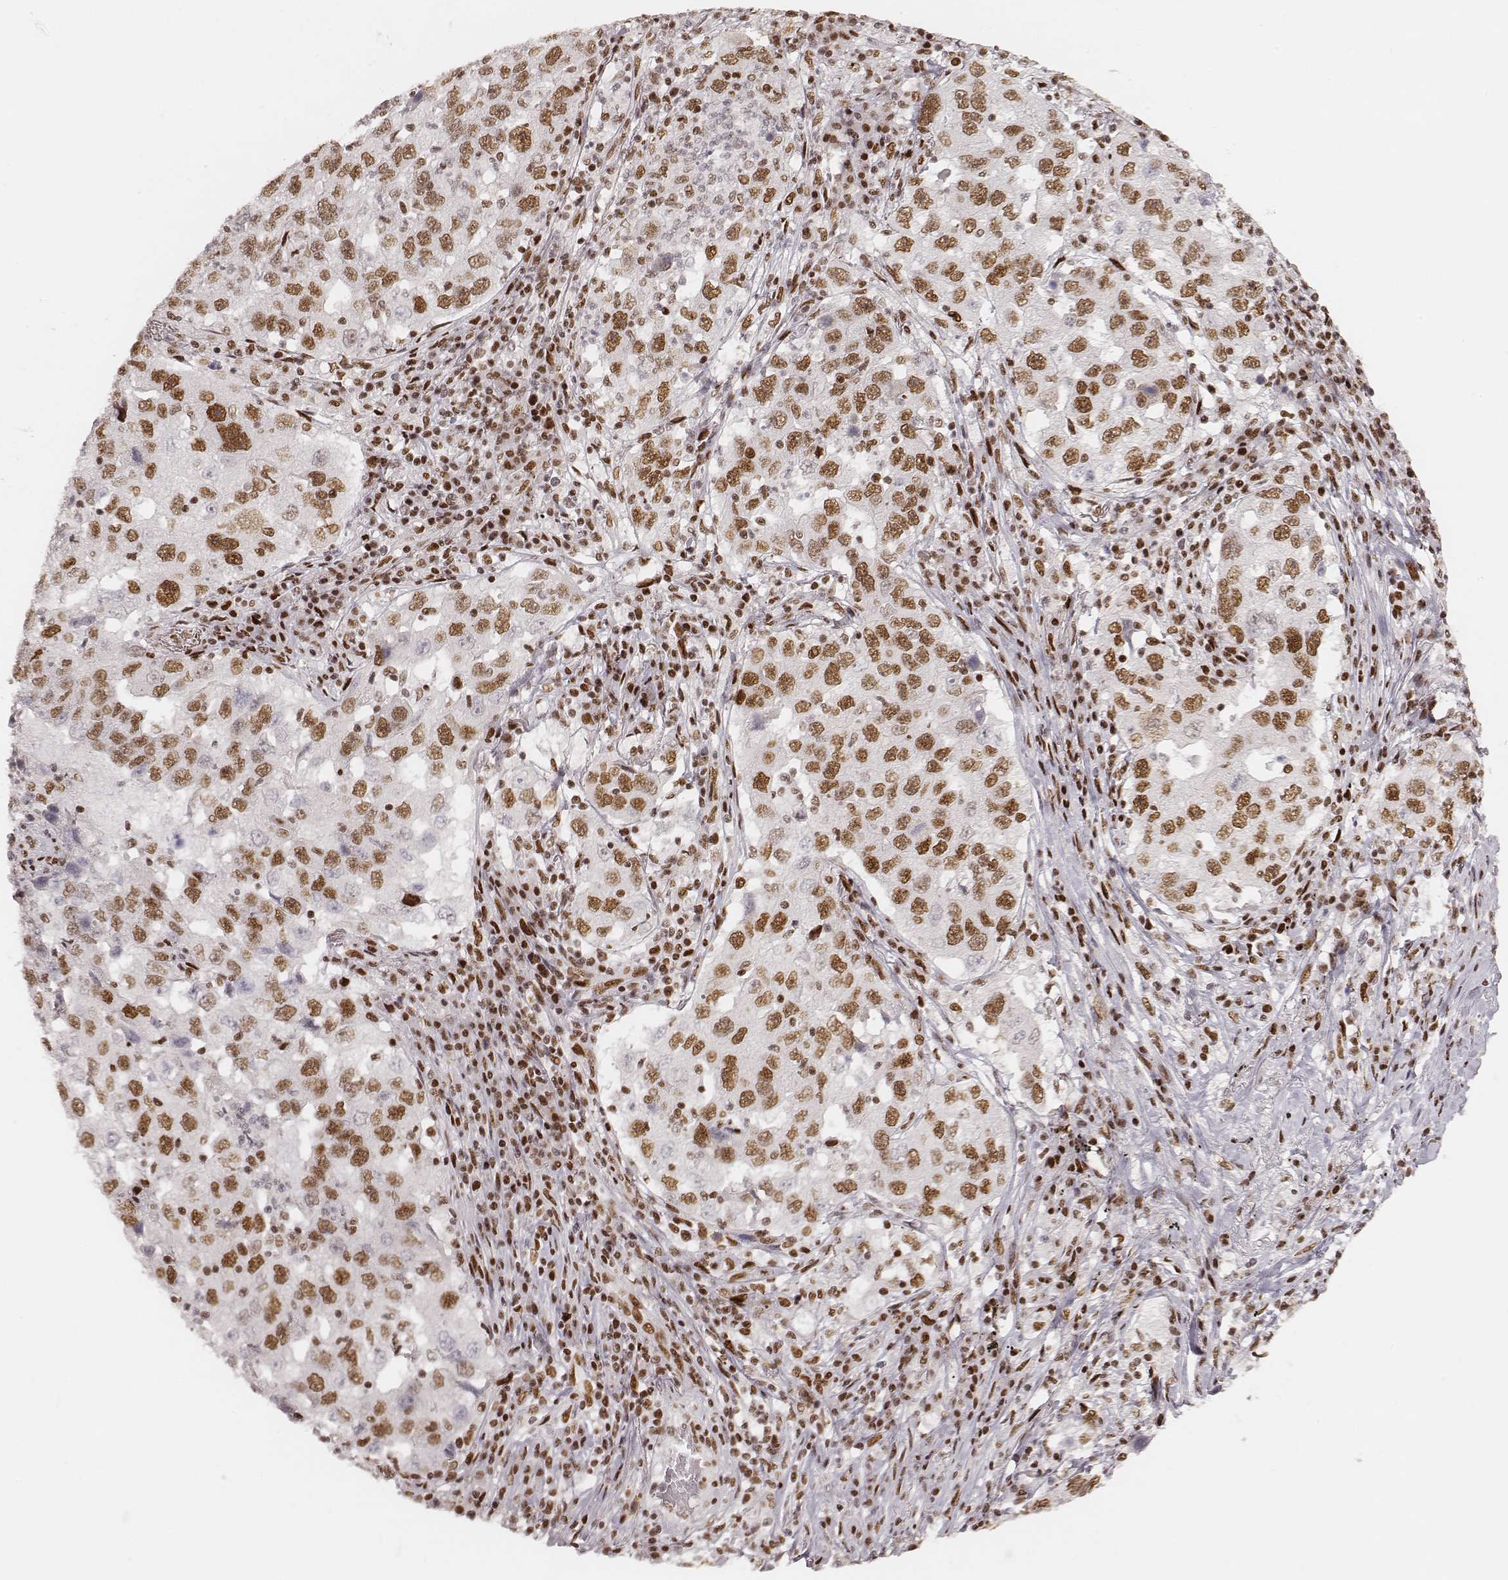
{"staining": {"intensity": "moderate", "quantity": ">75%", "location": "nuclear"}, "tissue": "lung cancer", "cell_type": "Tumor cells", "image_type": "cancer", "snomed": [{"axis": "morphology", "description": "Adenocarcinoma, NOS"}, {"axis": "topography", "description": "Lung"}], "caption": "Protein staining shows moderate nuclear positivity in approximately >75% of tumor cells in adenocarcinoma (lung).", "gene": "HNRNPC", "patient": {"sex": "male", "age": 73}}